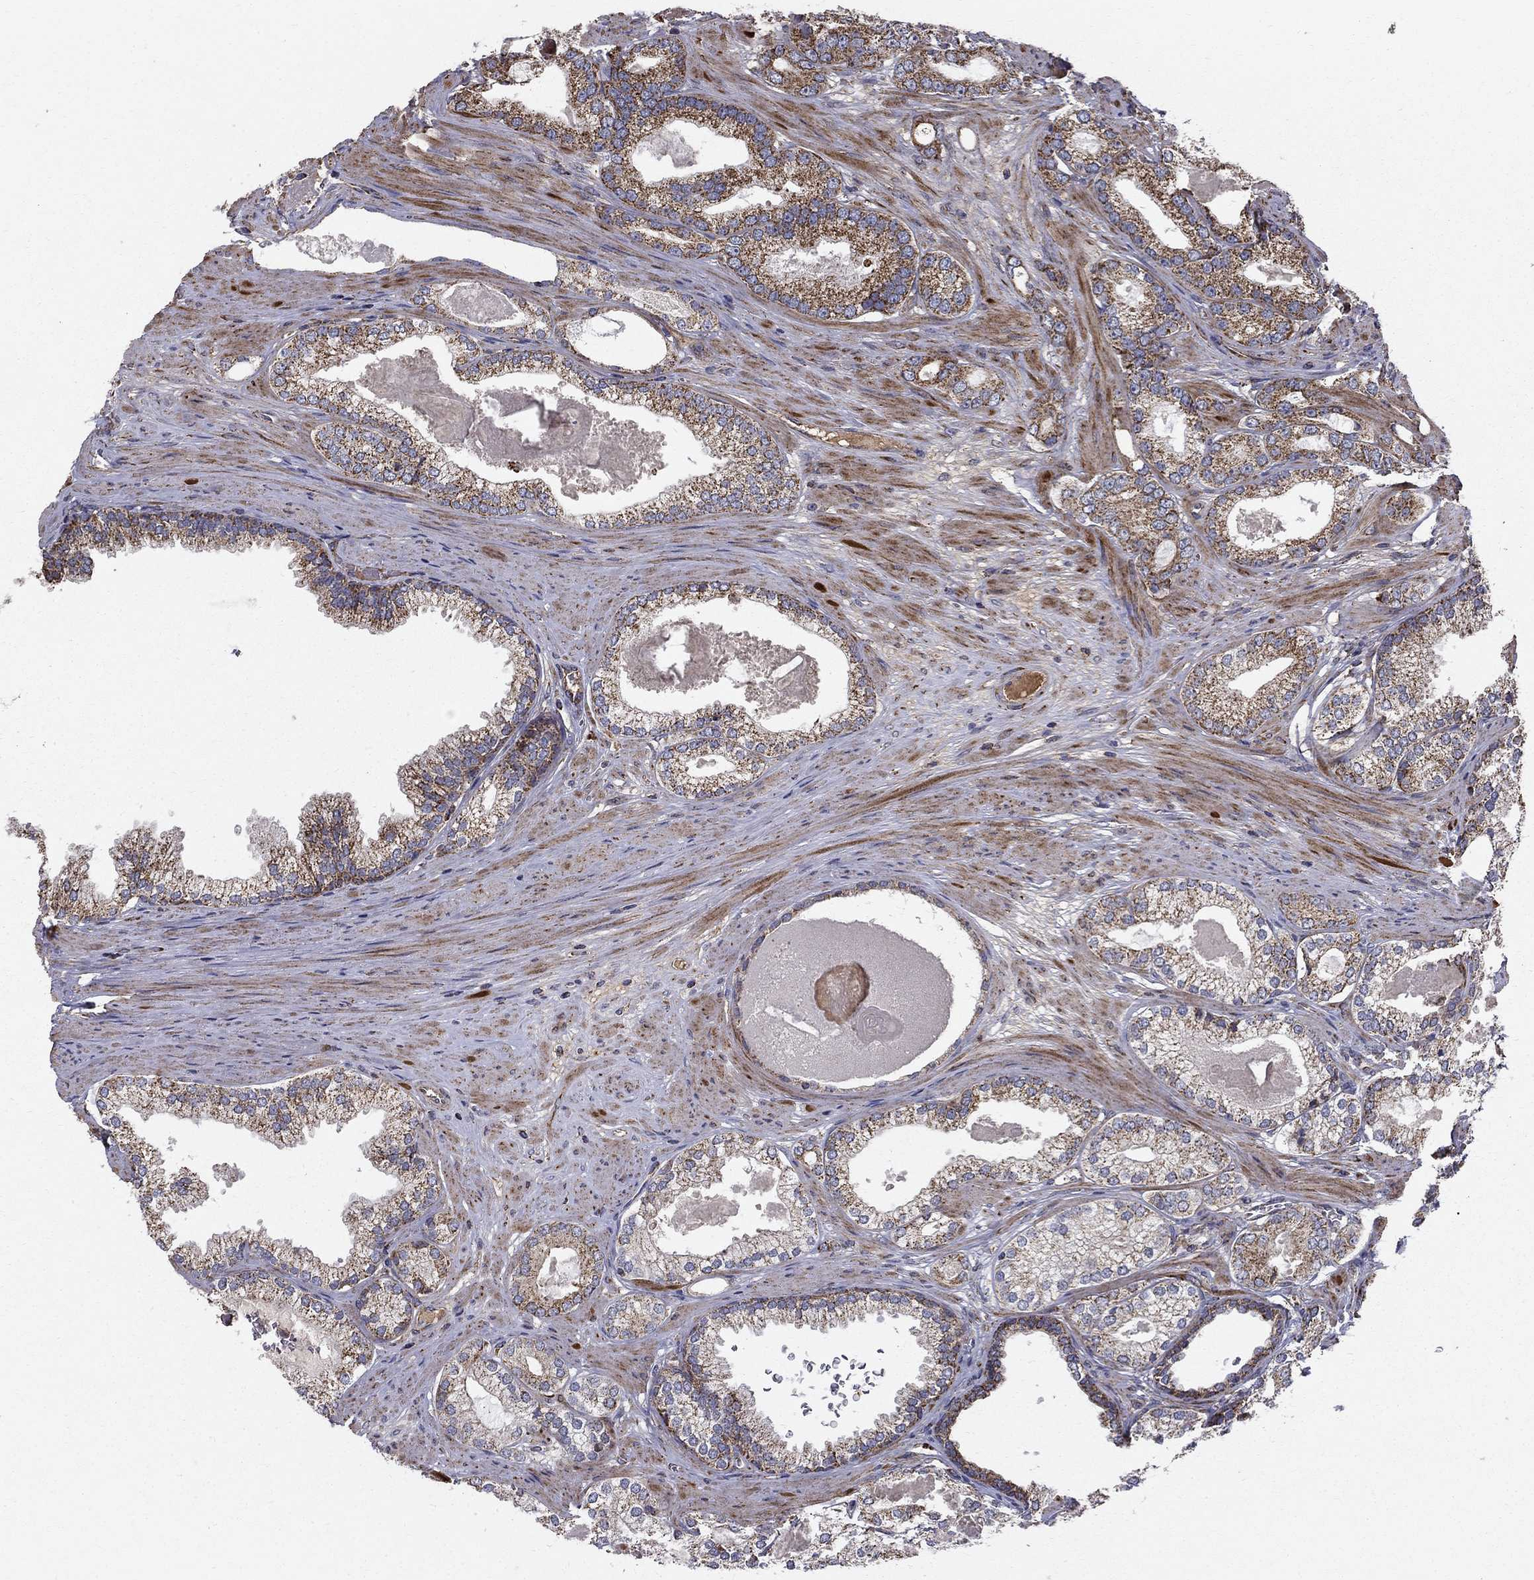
{"staining": {"intensity": "strong", "quantity": "25%-75%", "location": "cytoplasmic/membranous"}, "tissue": "prostate cancer", "cell_type": "Tumor cells", "image_type": "cancer", "snomed": [{"axis": "morphology", "description": "Adenocarcinoma, High grade"}, {"axis": "topography", "description": "Prostate and seminal vesicle, NOS"}], "caption": "An immunohistochemistry (IHC) image of tumor tissue is shown. Protein staining in brown shows strong cytoplasmic/membranous positivity in high-grade adenocarcinoma (prostate) within tumor cells.", "gene": "NDUFS8", "patient": {"sex": "male", "age": 62}}